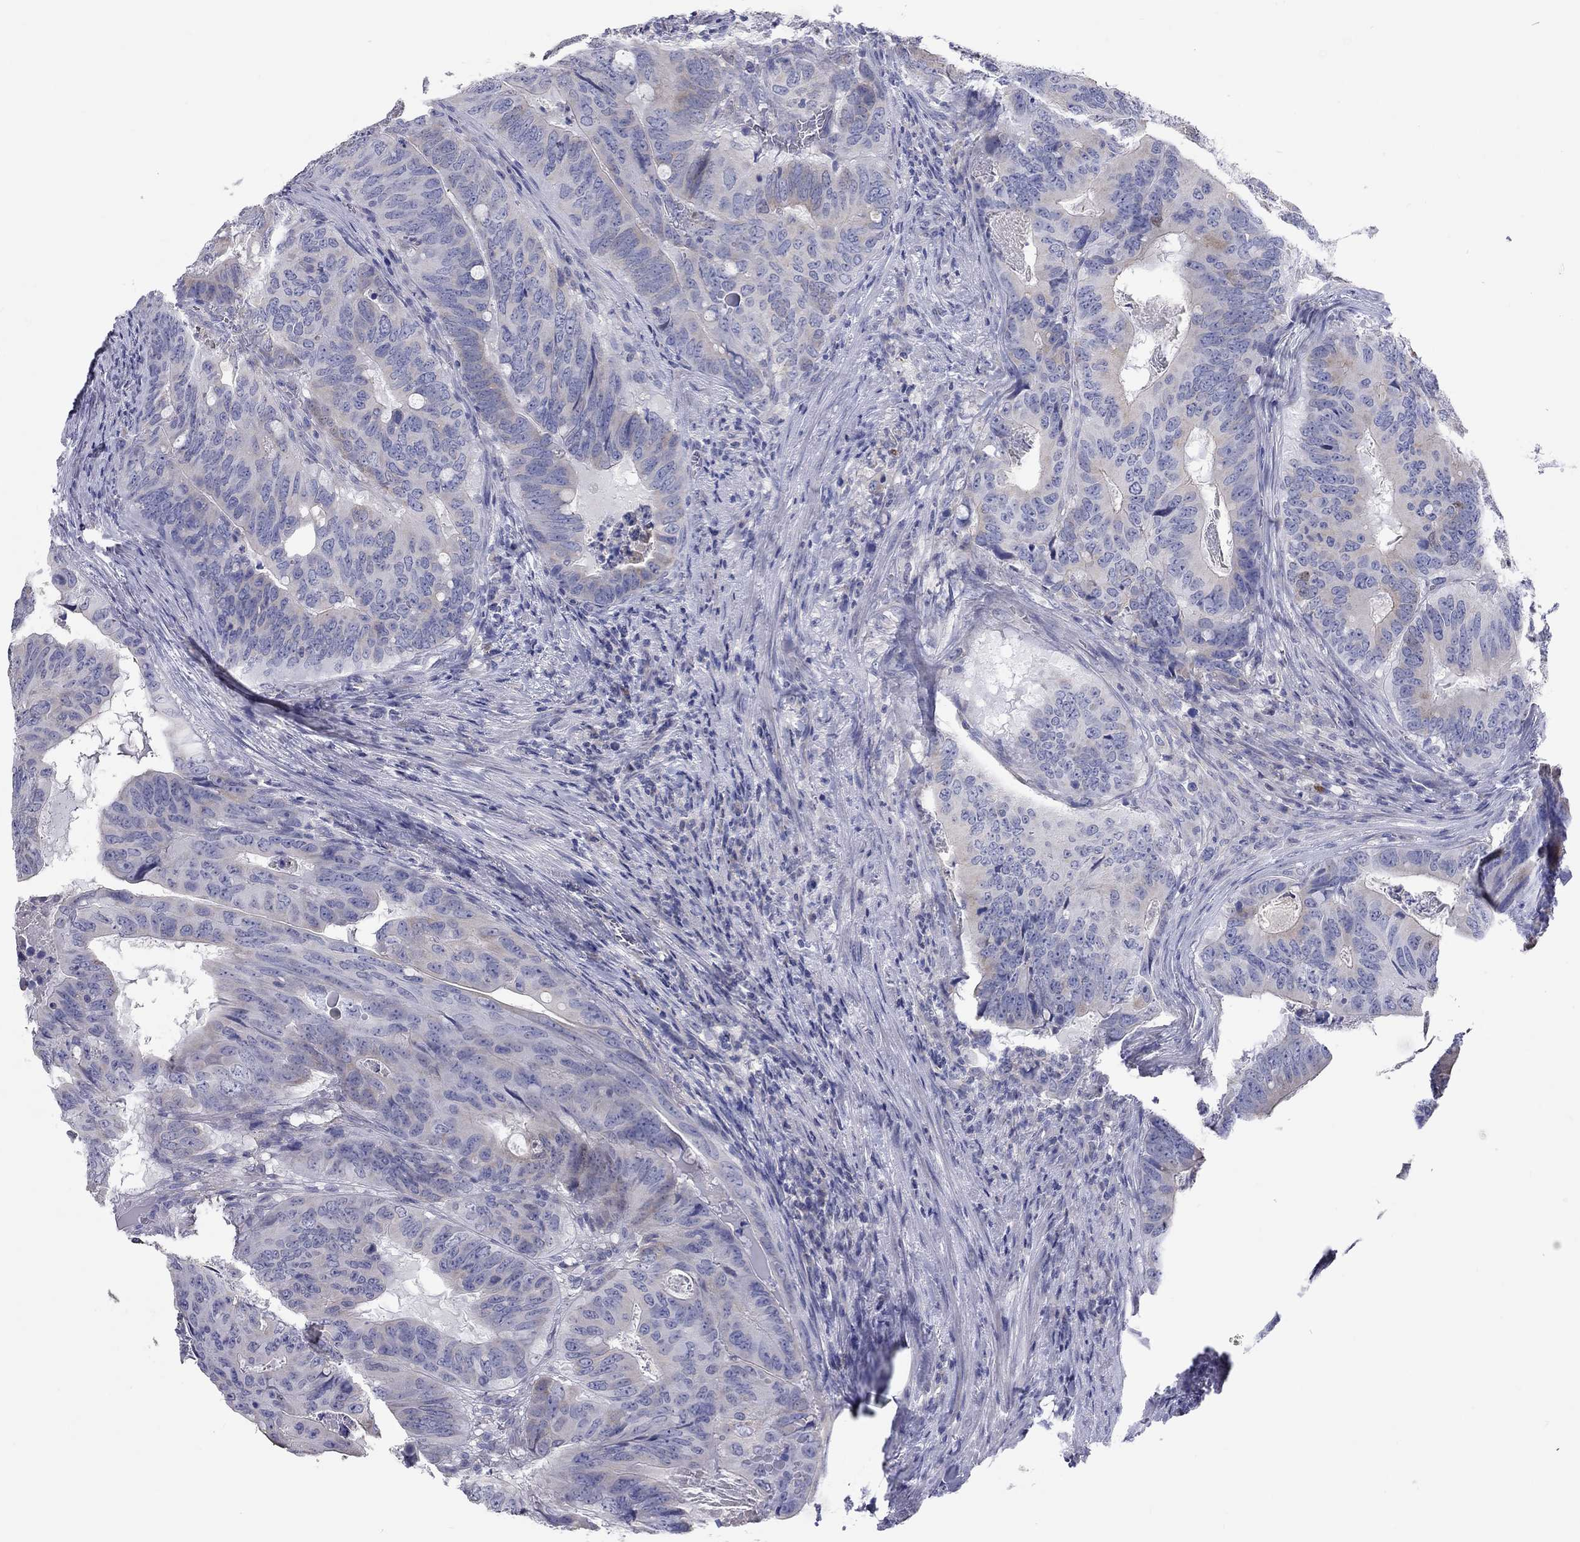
{"staining": {"intensity": "weak", "quantity": "<25%", "location": "cytoplasmic/membranous"}, "tissue": "colorectal cancer", "cell_type": "Tumor cells", "image_type": "cancer", "snomed": [{"axis": "morphology", "description": "Adenocarcinoma, NOS"}, {"axis": "topography", "description": "Colon"}], "caption": "An IHC image of colorectal cancer is shown. There is no staining in tumor cells of colorectal cancer.", "gene": "RCAN1", "patient": {"sex": "male", "age": 79}}